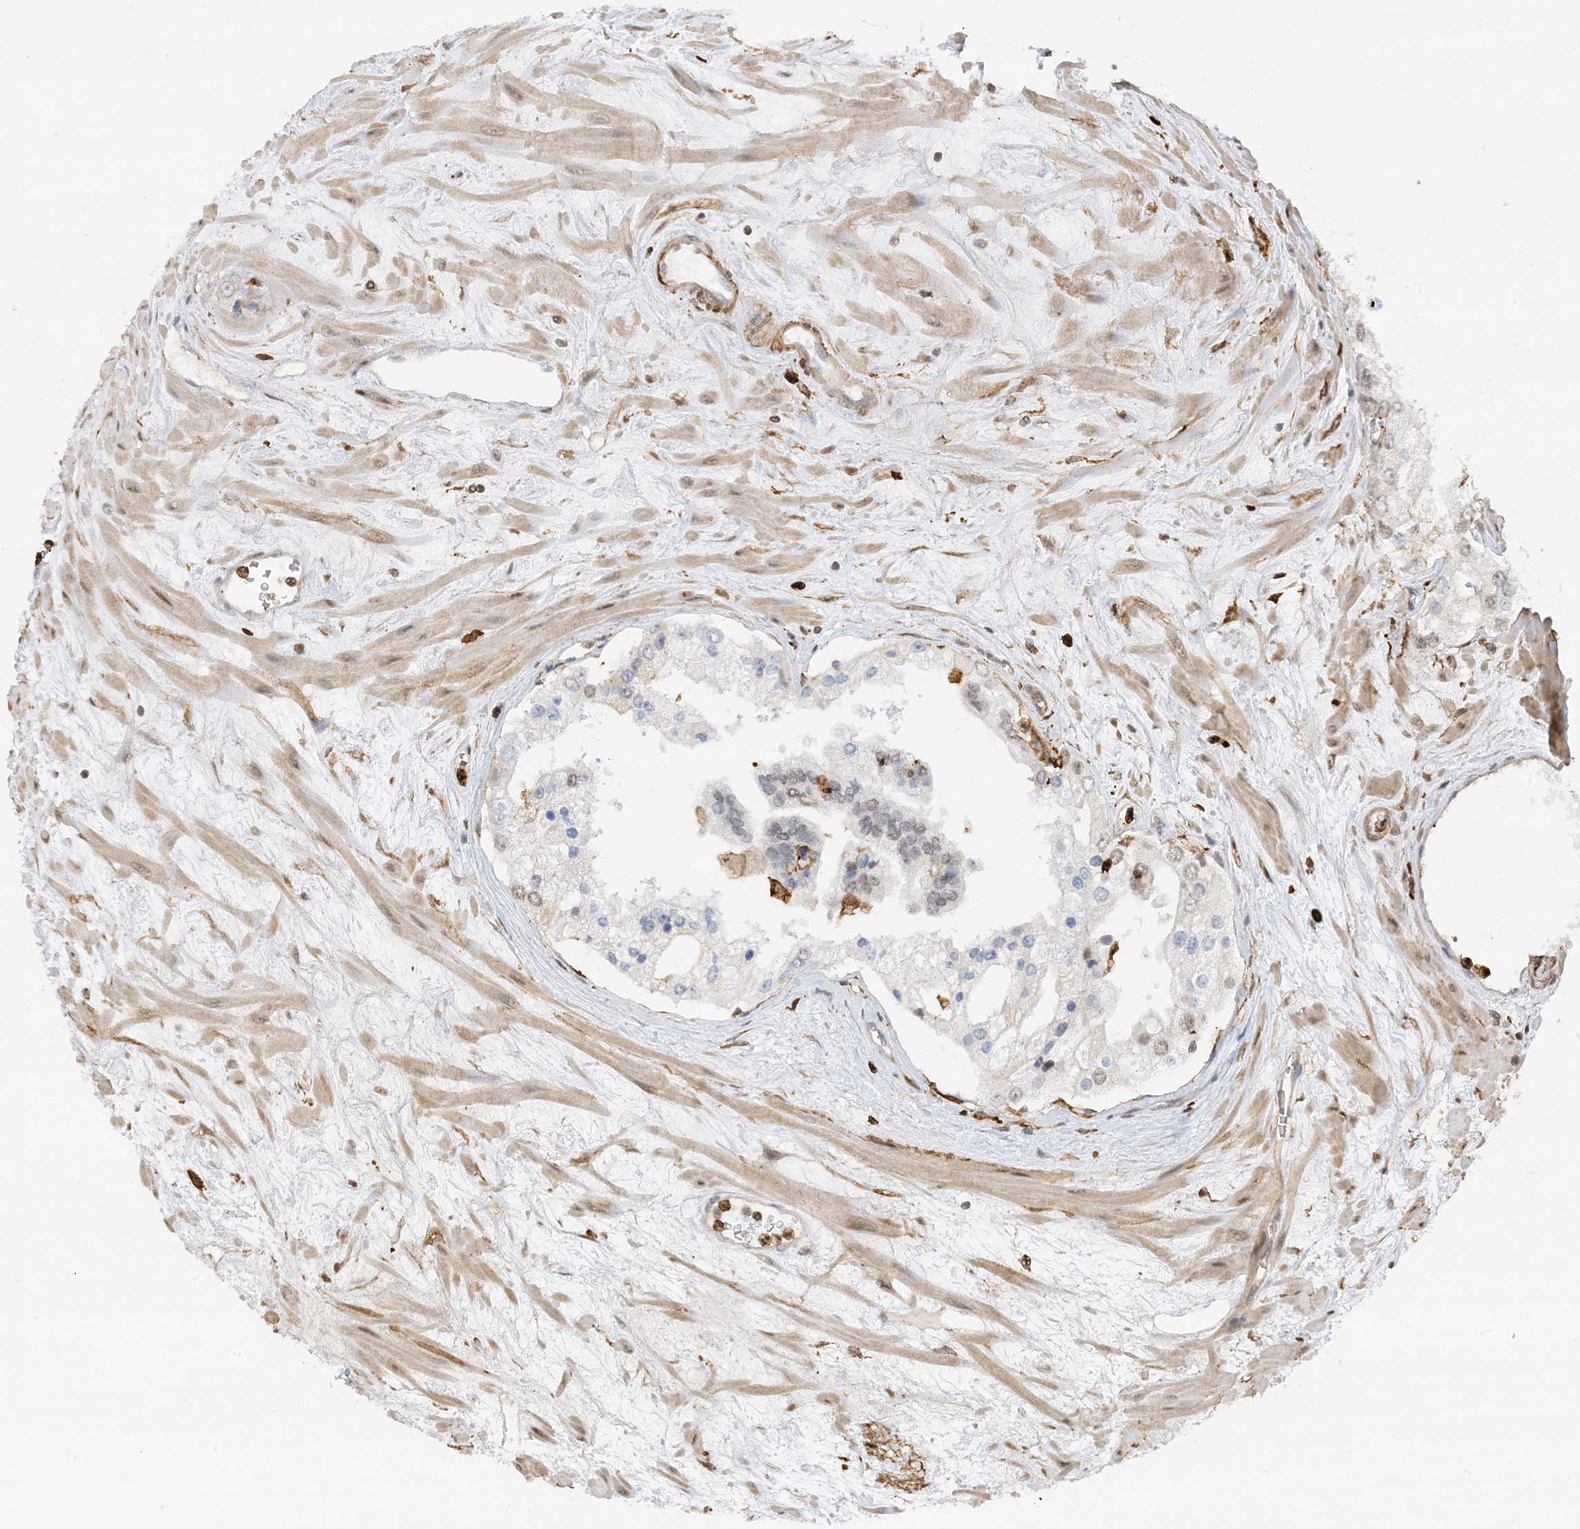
{"staining": {"intensity": "weak", "quantity": "<25%", "location": "nuclear"}, "tissue": "prostate cancer", "cell_type": "Tumor cells", "image_type": "cancer", "snomed": [{"axis": "morphology", "description": "Adenocarcinoma, High grade"}, {"axis": "topography", "description": "Prostate"}], "caption": "The histopathology image displays no significant staining in tumor cells of prostate cancer (adenocarcinoma (high-grade)).", "gene": "PHACTR2", "patient": {"sex": "male", "age": 66}}